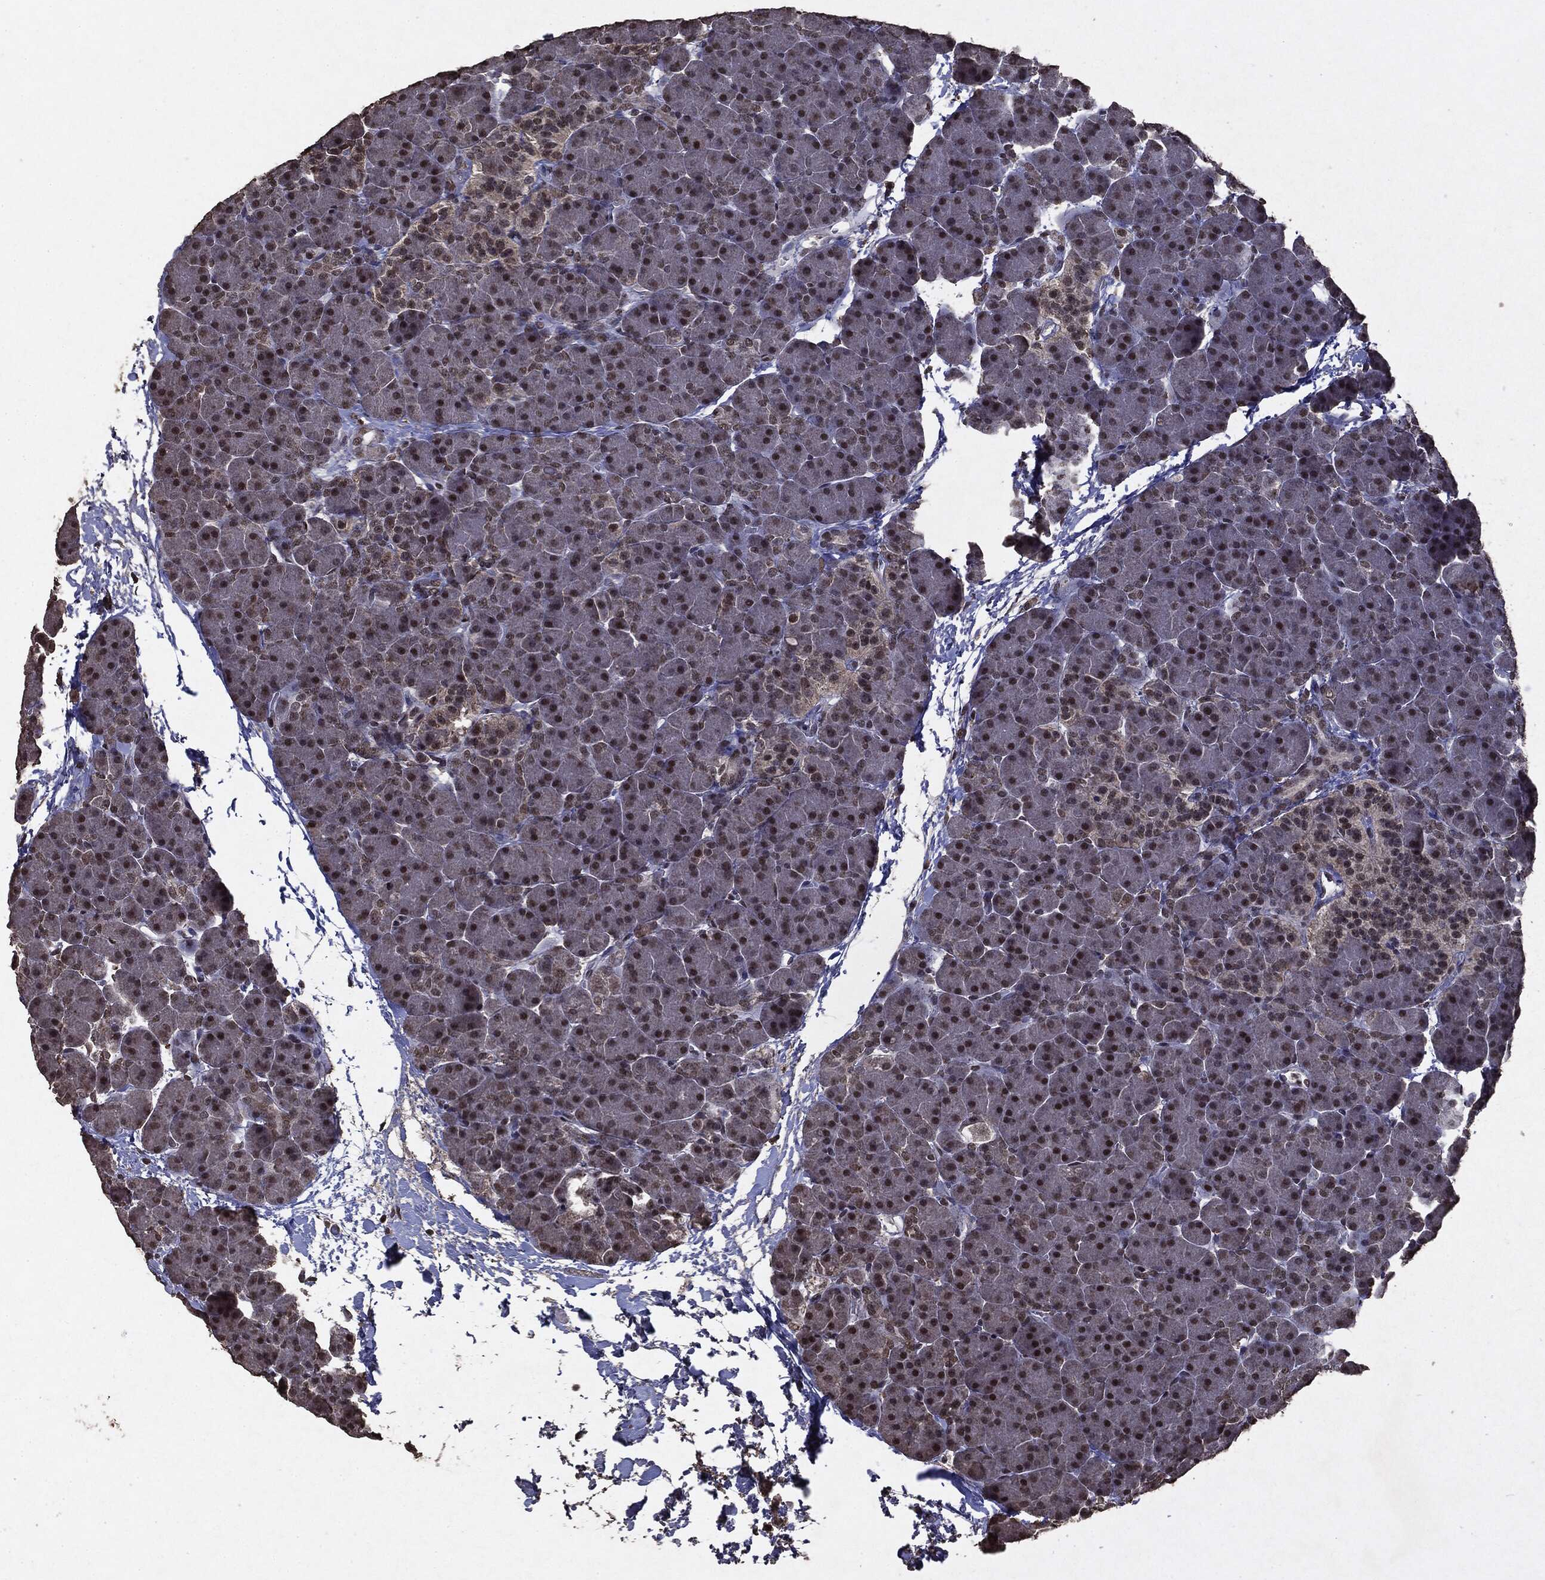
{"staining": {"intensity": "moderate", "quantity": ">75%", "location": "nuclear"}, "tissue": "pancreas", "cell_type": "Exocrine glandular cells", "image_type": "normal", "snomed": [{"axis": "morphology", "description": "Normal tissue, NOS"}, {"axis": "topography", "description": "Pancreas"}], "caption": "Brown immunohistochemical staining in benign human pancreas reveals moderate nuclear expression in approximately >75% of exocrine glandular cells.", "gene": "RAD18", "patient": {"sex": "female", "age": 44}}